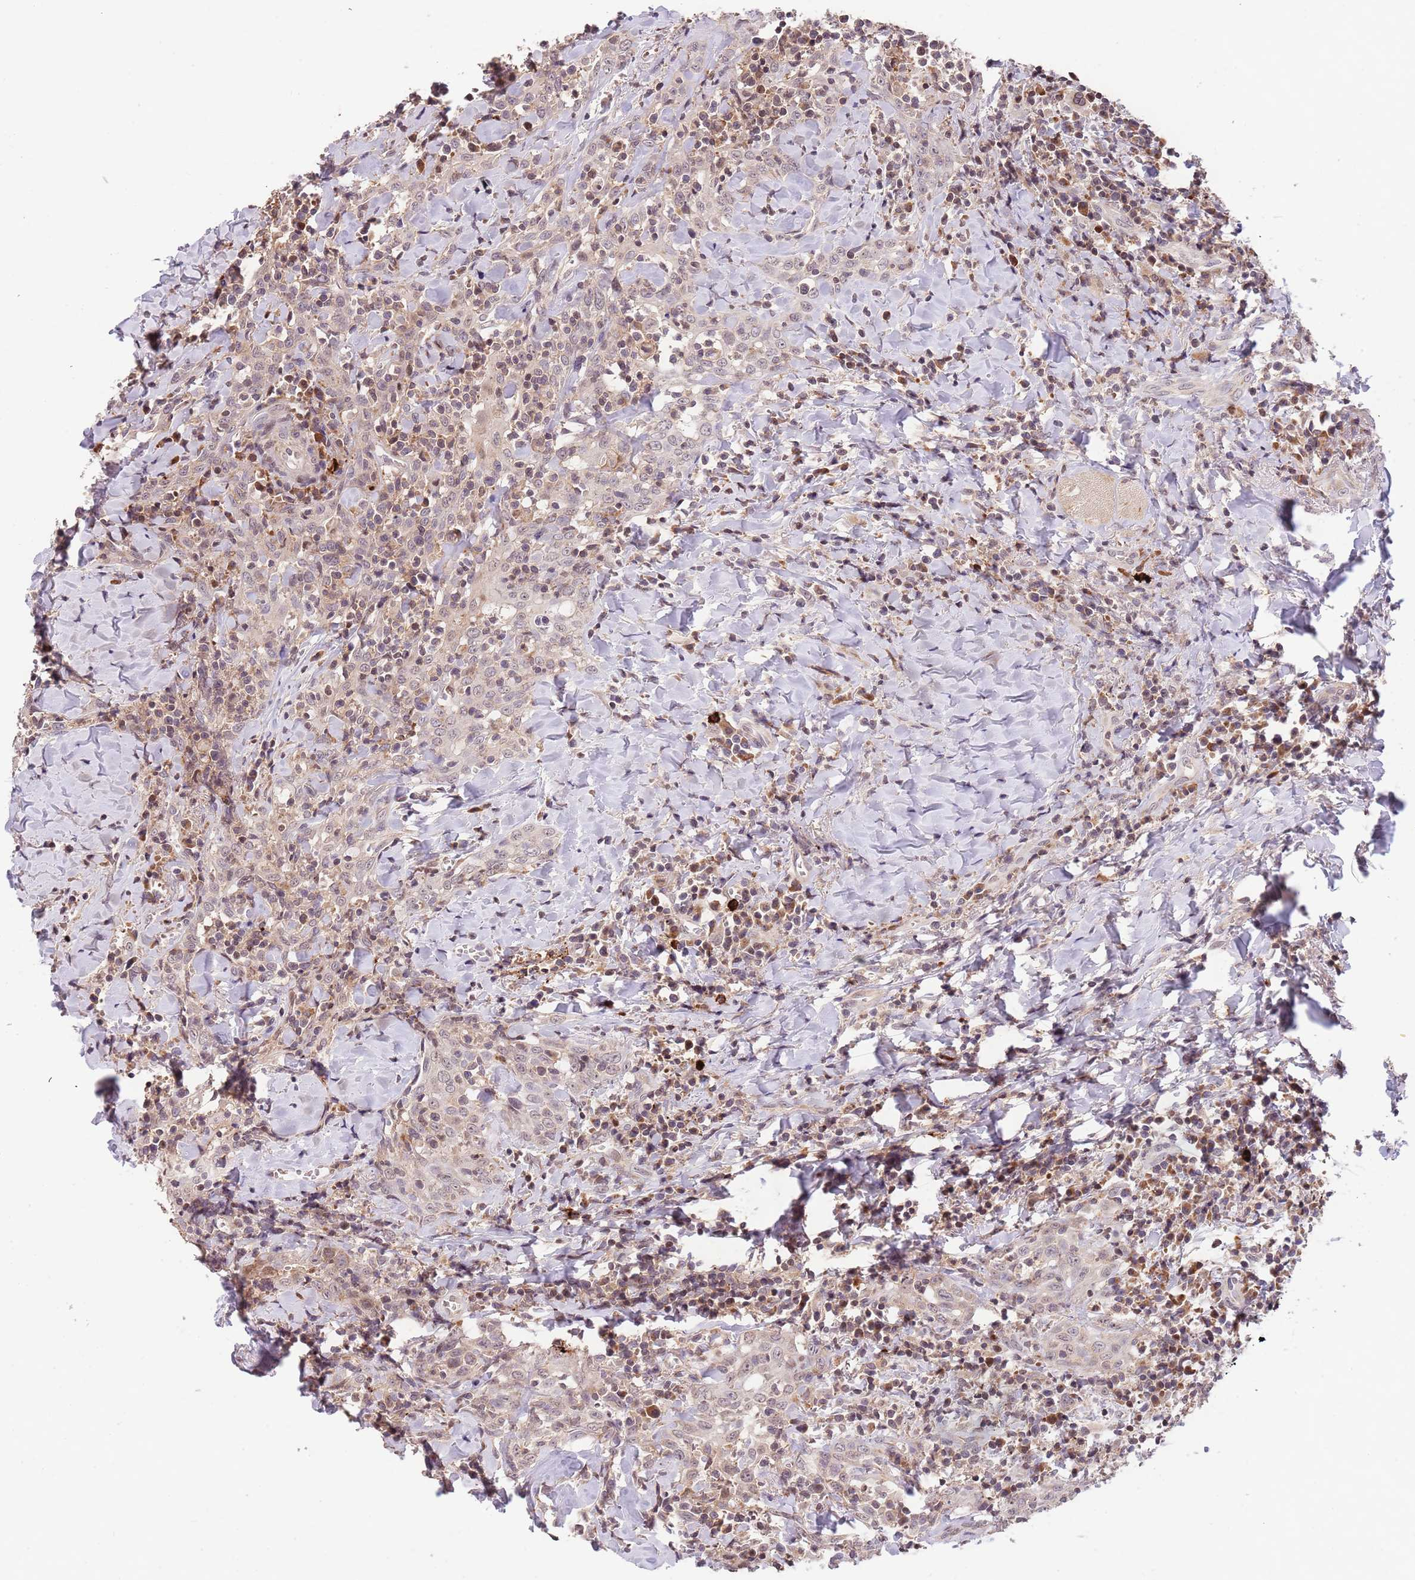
{"staining": {"intensity": "weak", "quantity": "25%-75%", "location": "nuclear"}, "tissue": "head and neck cancer", "cell_type": "Tumor cells", "image_type": "cancer", "snomed": [{"axis": "morphology", "description": "Squamous cell carcinoma, NOS"}, {"axis": "topography", "description": "Head-Neck"}], "caption": "Protein expression analysis of head and neck cancer (squamous cell carcinoma) reveals weak nuclear expression in about 25%-75% of tumor cells.", "gene": "SLC16A4", "patient": {"sex": "female", "age": 70}}